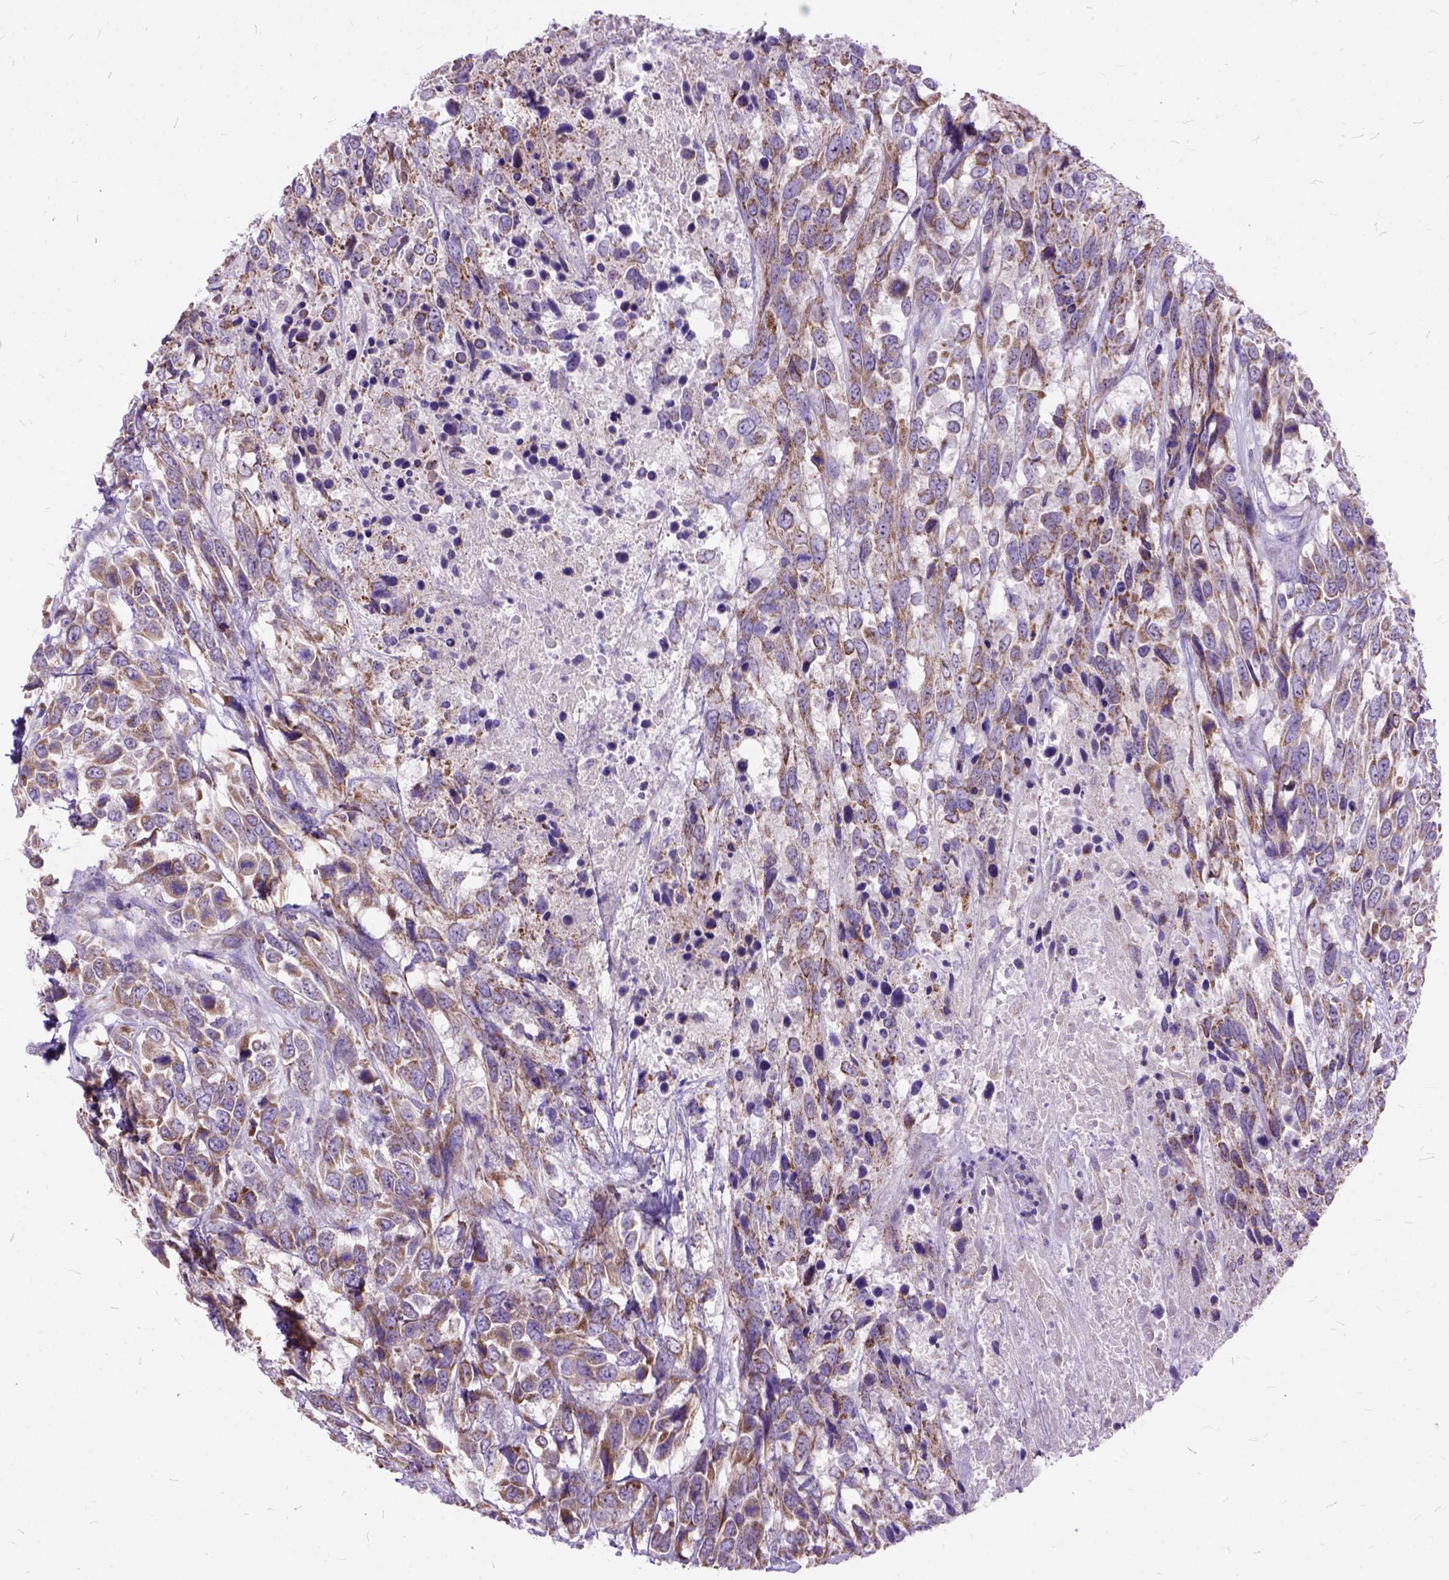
{"staining": {"intensity": "moderate", "quantity": ">75%", "location": "cytoplasmic/membranous"}, "tissue": "urothelial cancer", "cell_type": "Tumor cells", "image_type": "cancer", "snomed": [{"axis": "morphology", "description": "Urothelial carcinoma, High grade"}, {"axis": "topography", "description": "Urinary bladder"}], "caption": "DAB immunohistochemical staining of high-grade urothelial carcinoma reveals moderate cytoplasmic/membranous protein expression in about >75% of tumor cells. Nuclei are stained in blue.", "gene": "CTAG2", "patient": {"sex": "female", "age": 70}}